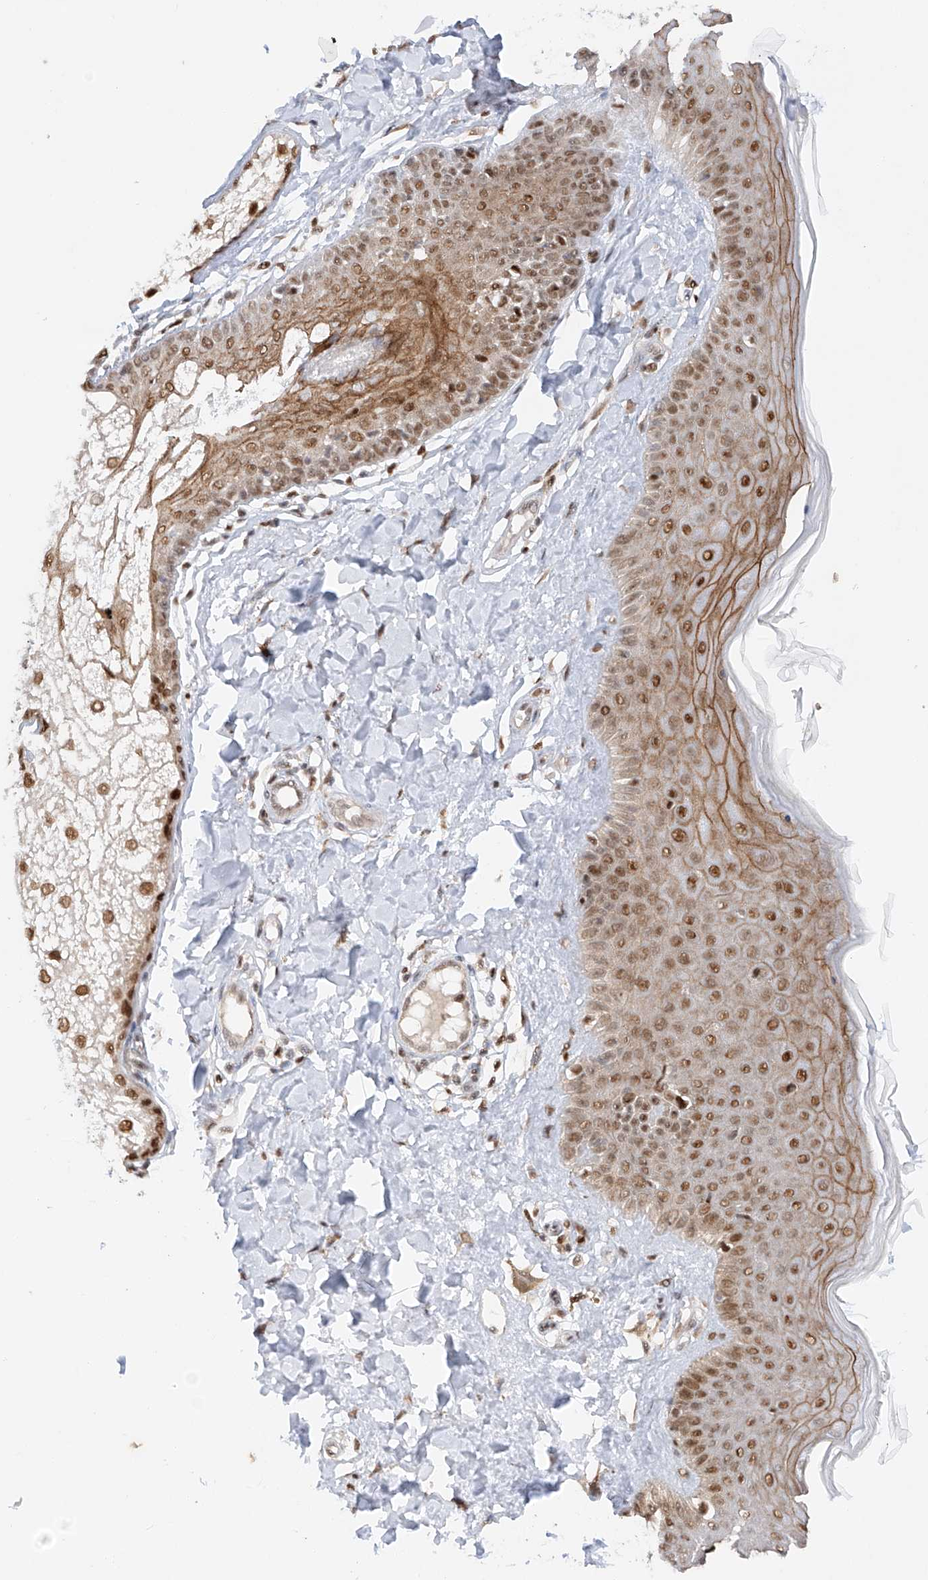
{"staining": {"intensity": "moderate", "quantity": ">75%", "location": "nuclear"}, "tissue": "skin", "cell_type": "Fibroblasts", "image_type": "normal", "snomed": [{"axis": "morphology", "description": "Normal tissue, NOS"}, {"axis": "topography", "description": "Skin"}], "caption": "The image reveals immunohistochemical staining of normal skin. There is moderate nuclear expression is present in approximately >75% of fibroblasts.", "gene": "POGK", "patient": {"sex": "male", "age": 52}}